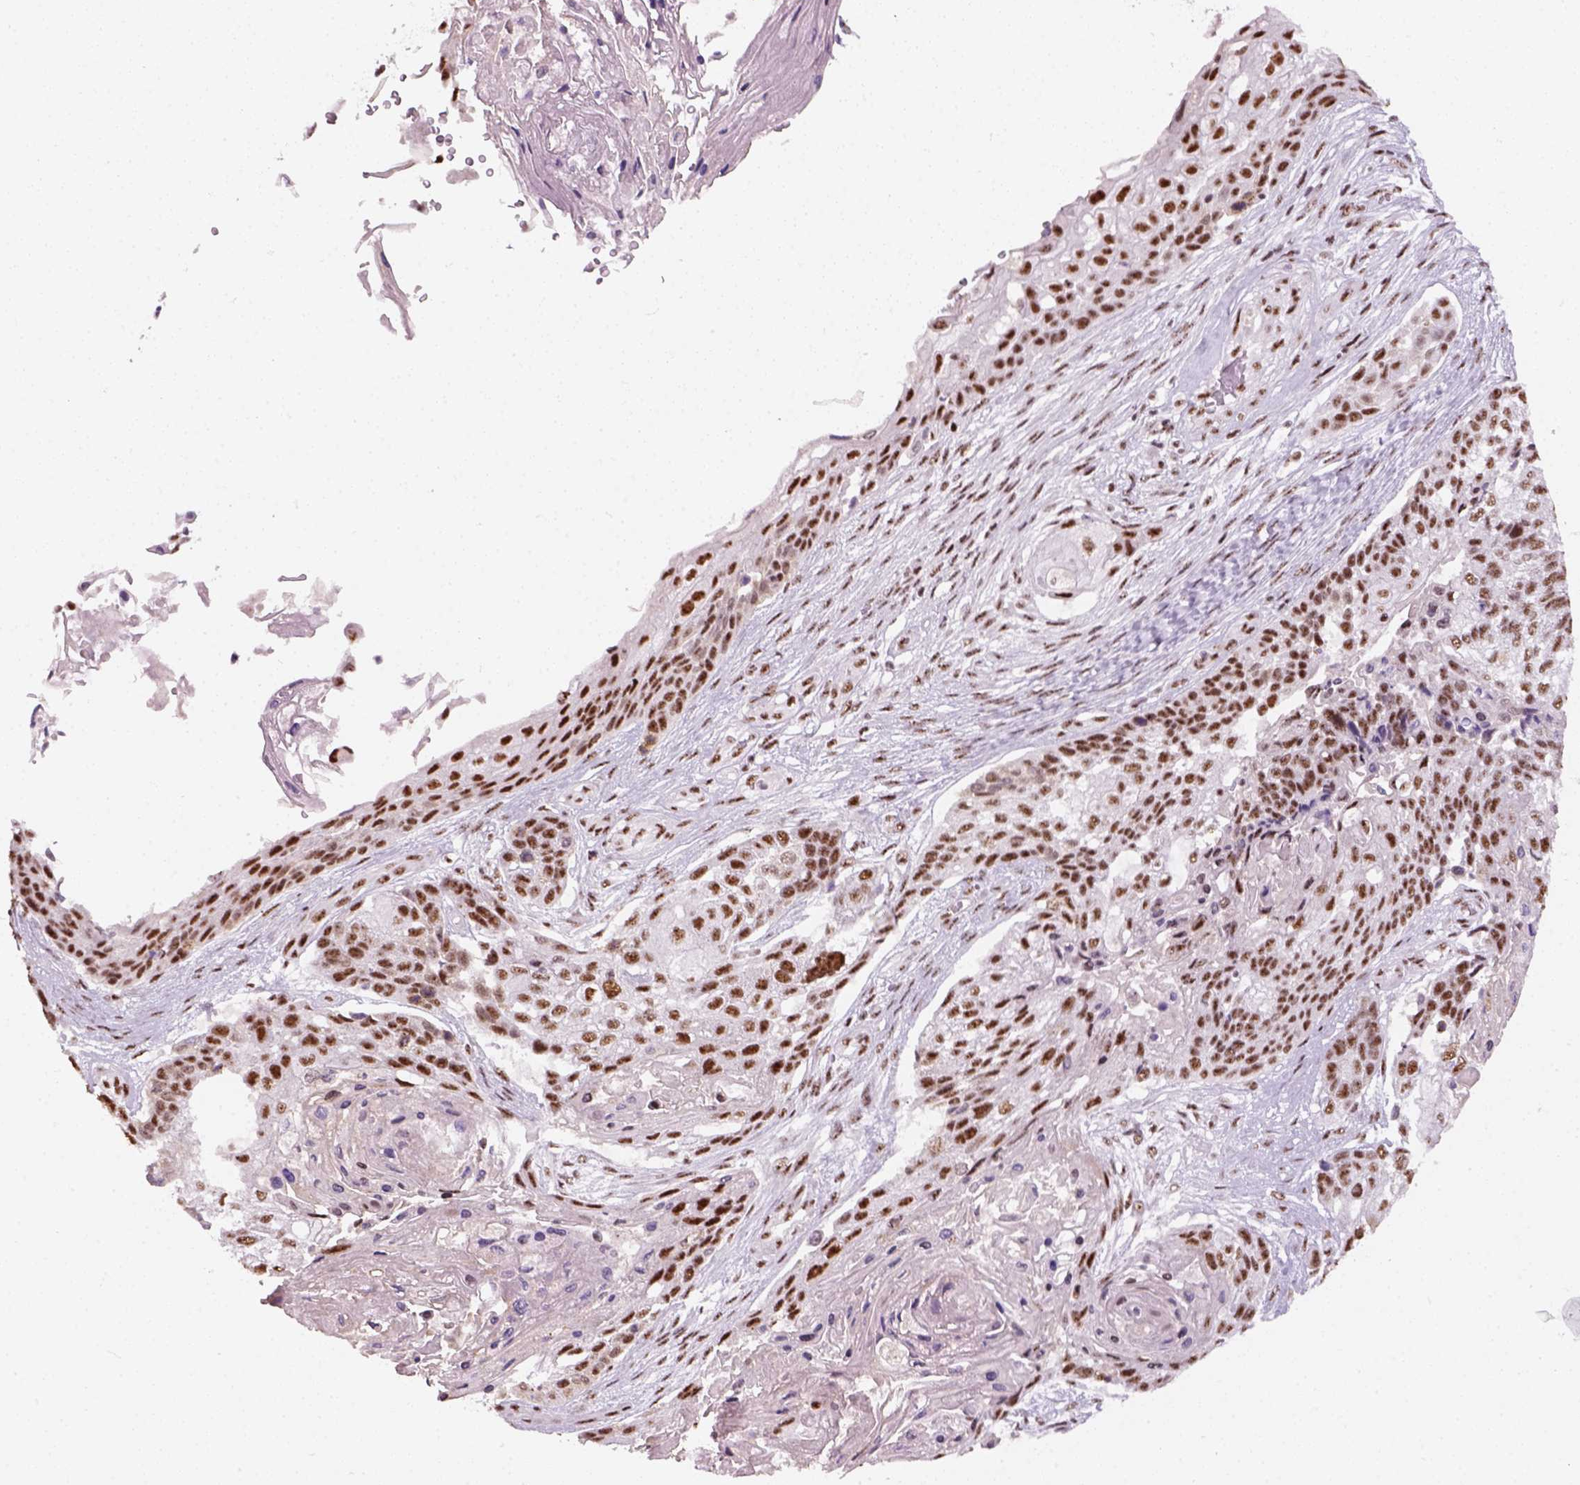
{"staining": {"intensity": "moderate", "quantity": ">75%", "location": "nuclear"}, "tissue": "lung cancer", "cell_type": "Tumor cells", "image_type": "cancer", "snomed": [{"axis": "morphology", "description": "Squamous cell carcinoma, NOS"}, {"axis": "topography", "description": "Lung"}], "caption": "Approximately >75% of tumor cells in human lung cancer (squamous cell carcinoma) show moderate nuclear protein positivity as visualized by brown immunohistochemical staining.", "gene": "GTF2F1", "patient": {"sex": "male", "age": 69}}